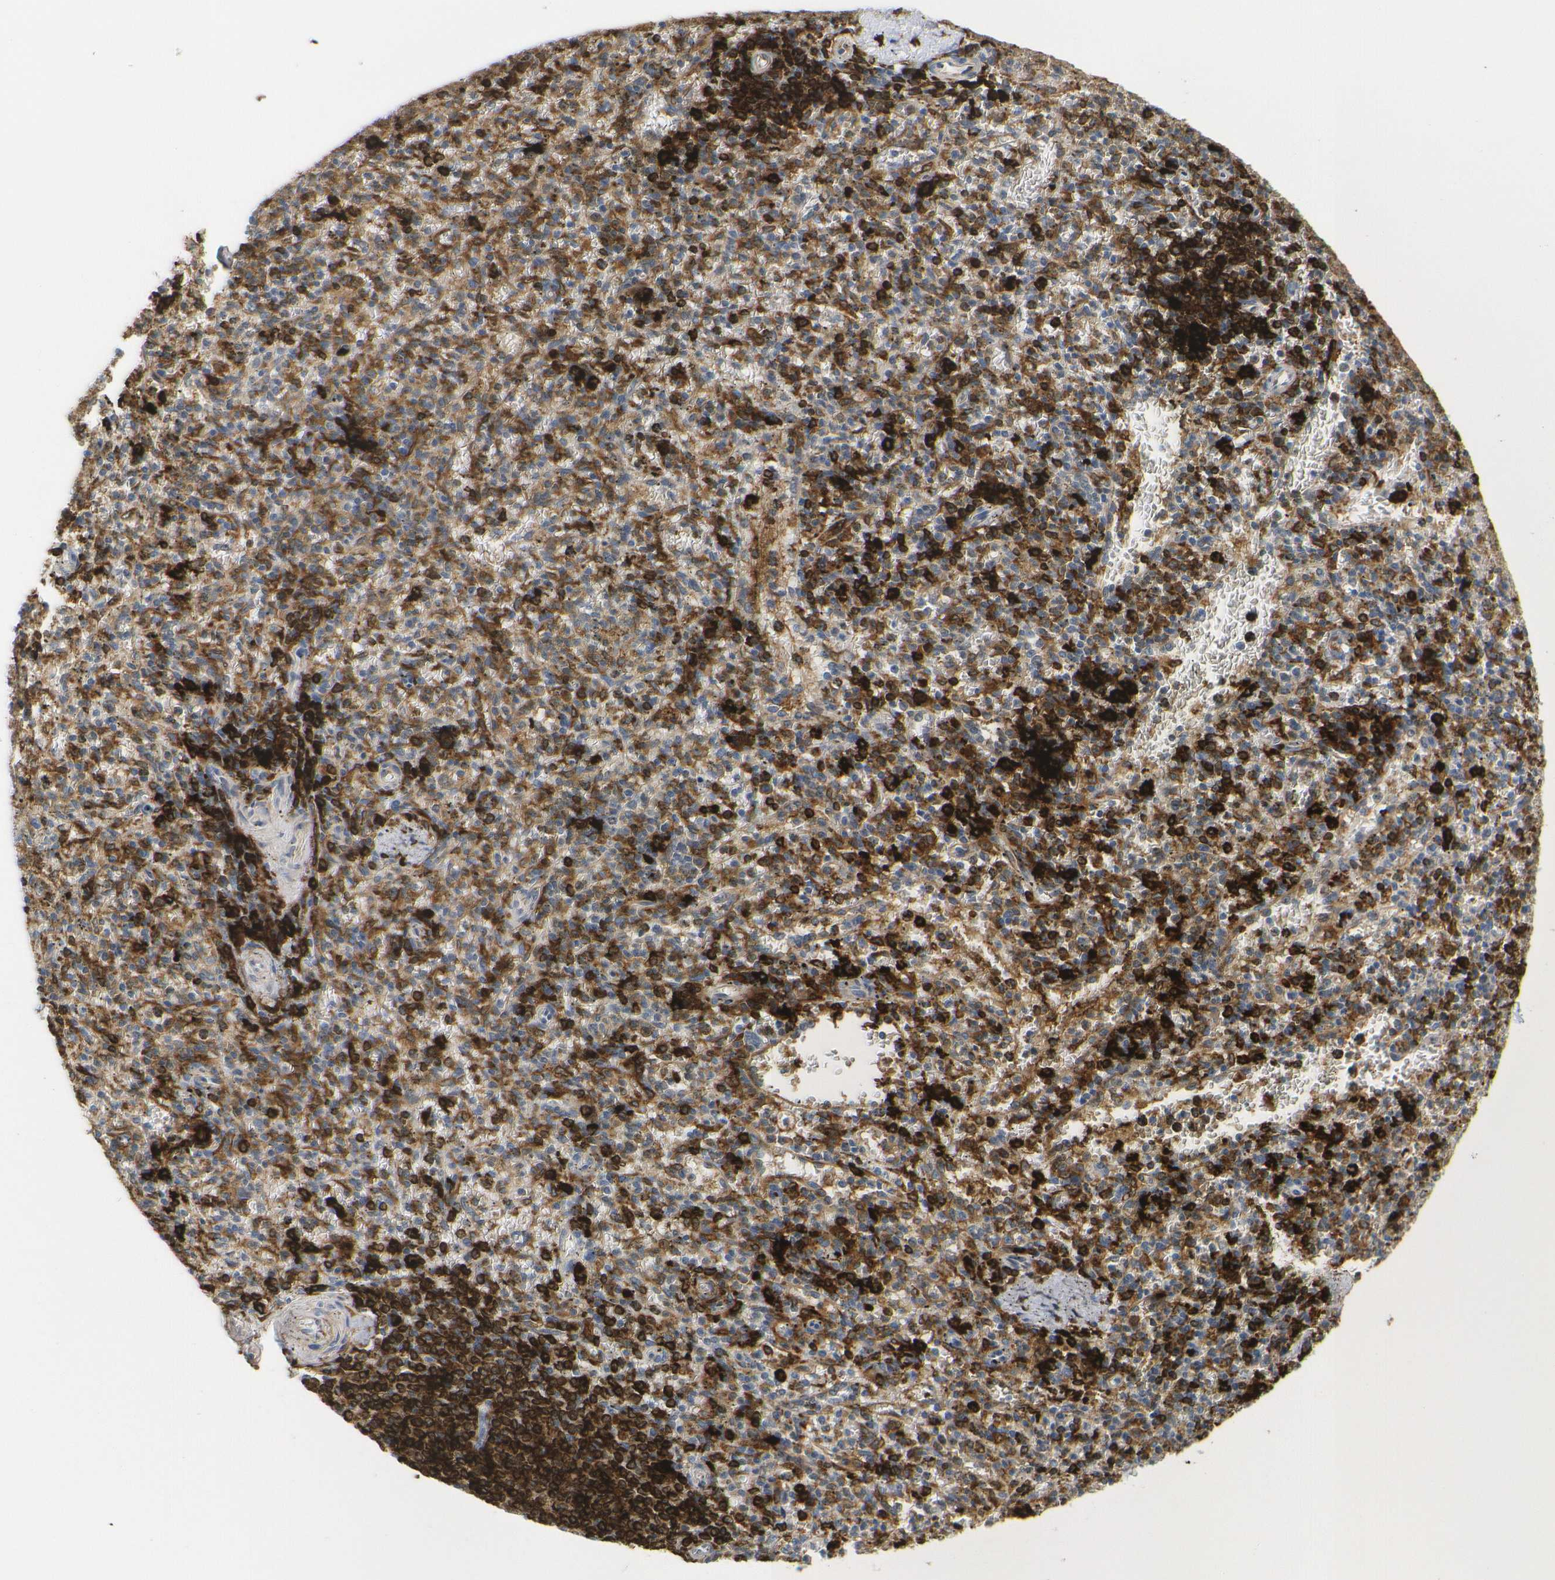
{"staining": {"intensity": "moderate", "quantity": ">75%", "location": "cytoplasmic/membranous"}, "tissue": "spleen", "cell_type": "Cells in red pulp", "image_type": "normal", "snomed": [{"axis": "morphology", "description": "Normal tissue, NOS"}, {"axis": "topography", "description": "Spleen"}], "caption": "Immunohistochemical staining of benign spleen shows >75% levels of moderate cytoplasmic/membranous protein staining in about >75% of cells in red pulp.", "gene": "HLA", "patient": {"sex": "male", "age": 72}}